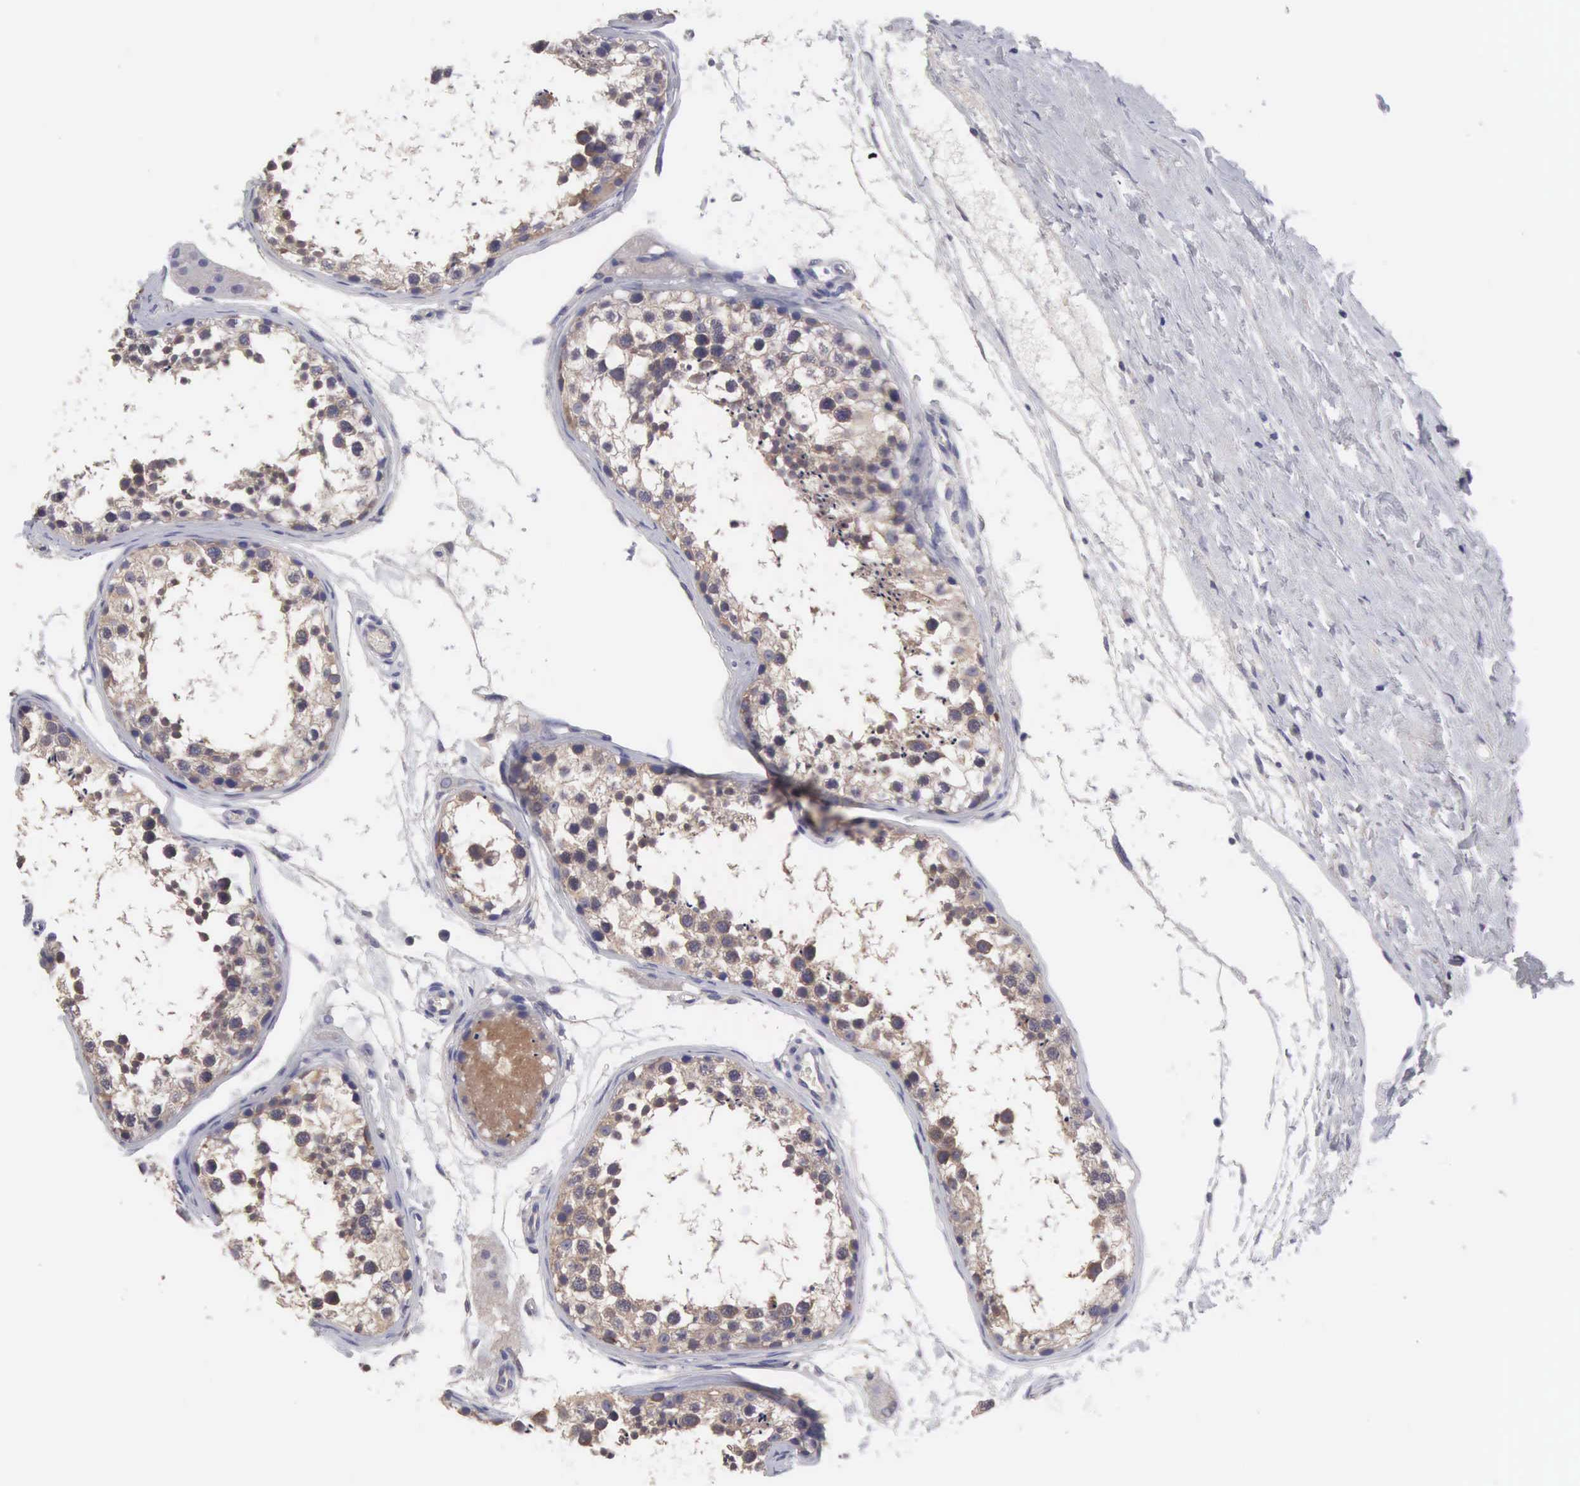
{"staining": {"intensity": "weak", "quantity": "25%-75%", "location": "cytoplasmic/membranous"}, "tissue": "testis", "cell_type": "Cells in seminiferous ducts", "image_type": "normal", "snomed": [{"axis": "morphology", "description": "Normal tissue, NOS"}, {"axis": "topography", "description": "Testis"}], "caption": "Immunohistochemistry (IHC) of unremarkable human testis shows low levels of weak cytoplasmic/membranous expression in about 25%-75% of cells in seminiferous ducts.", "gene": "SLITRK4", "patient": {"sex": "male", "age": 57}}